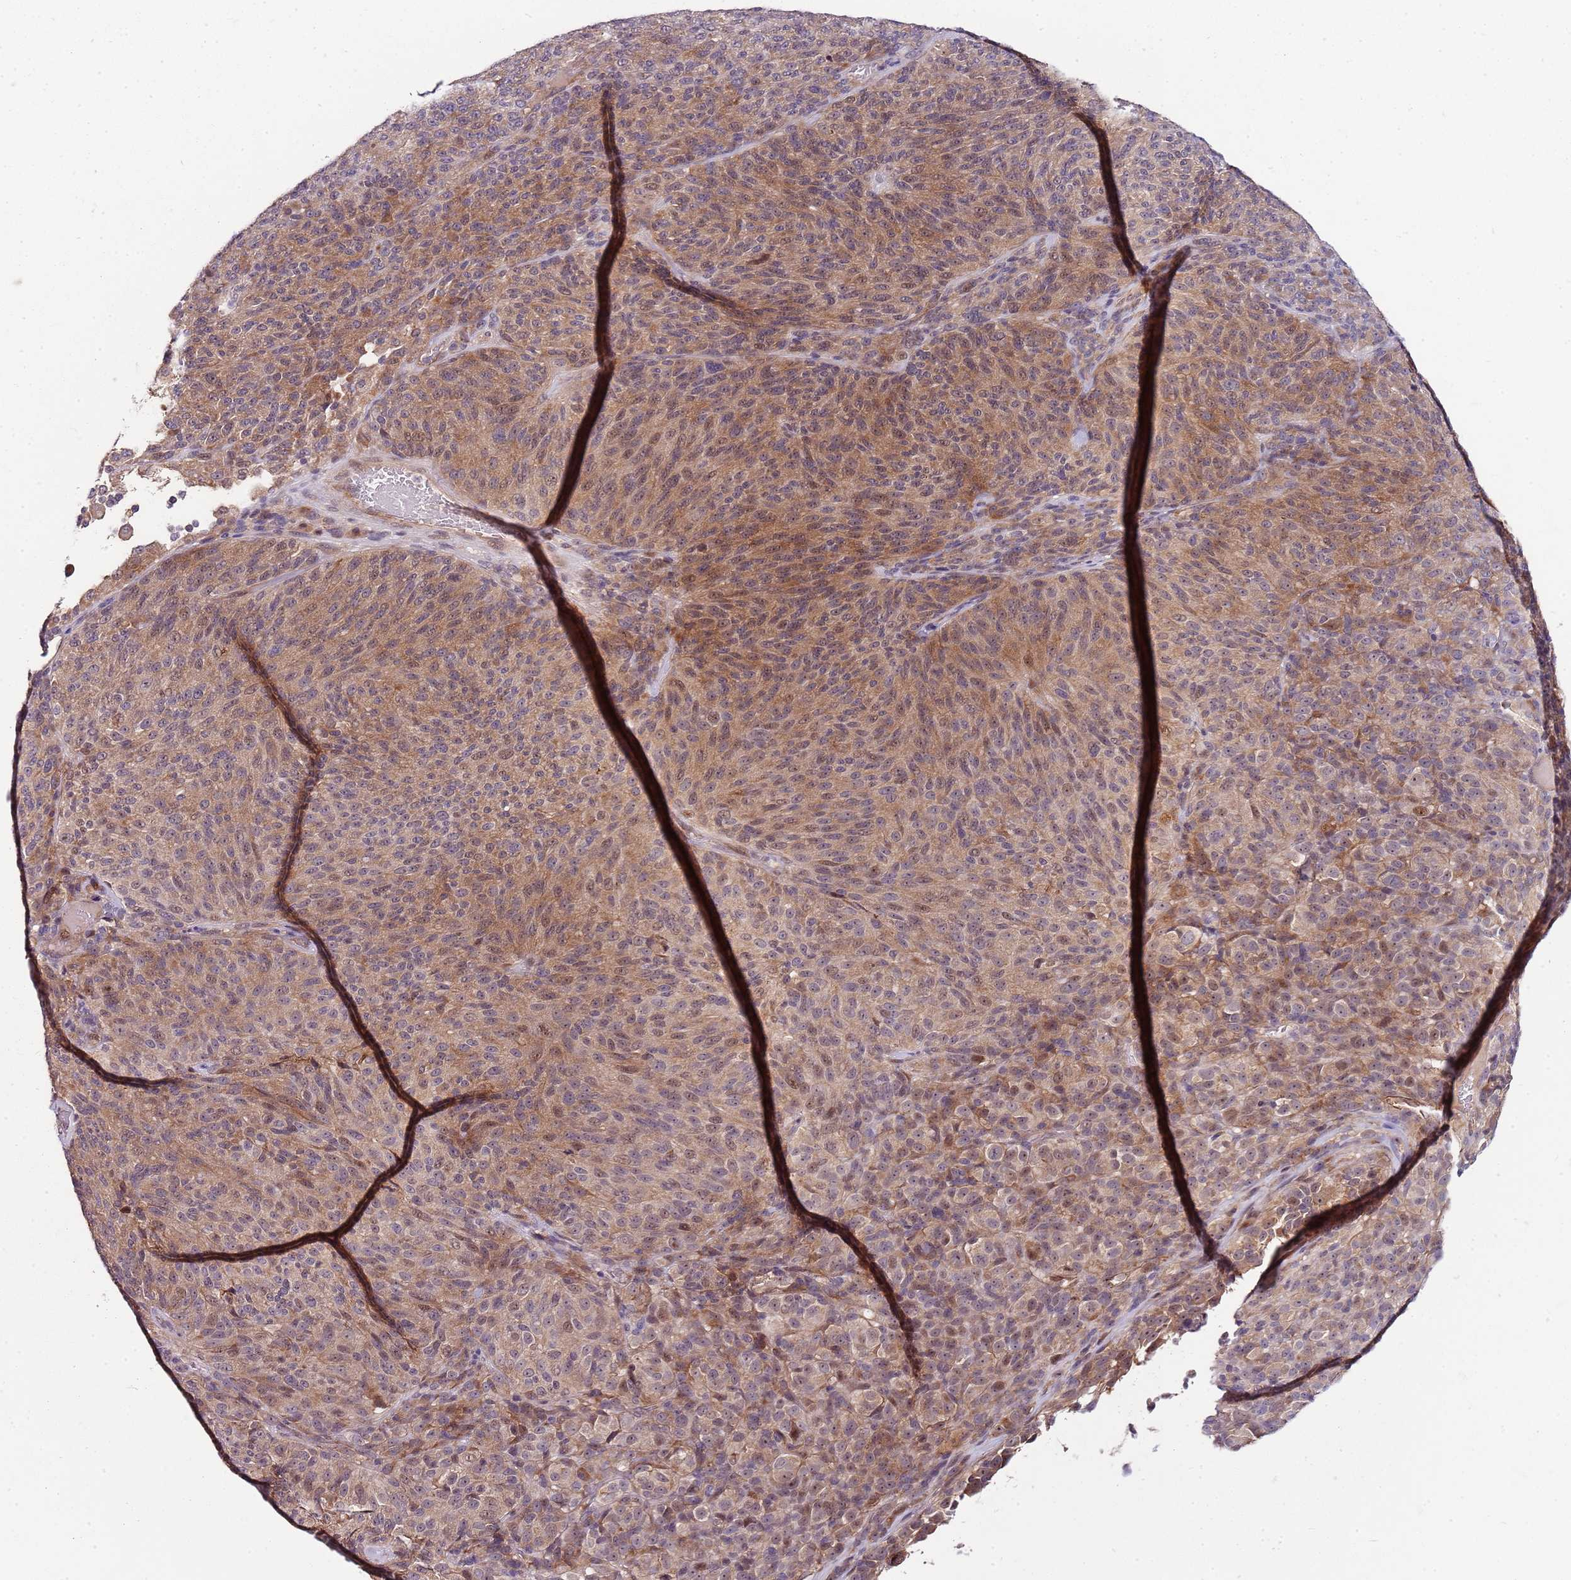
{"staining": {"intensity": "moderate", "quantity": ">75%", "location": "cytoplasmic/membranous,nuclear"}, "tissue": "melanoma", "cell_type": "Tumor cells", "image_type": "cancer", "snomed": [{"axis": "morphology", "description": "Malignant melanoma, Metastatic site"}, {"axis": "topography", "description": "Brain"}], "caption": "The histopathology image demonstrates a brown stain indicating the presence of a protein in the cytoplasmic/membranous and nuclear of tumor cells in melanoma.", "gene": "FBXL22", "patient": {"sex": "female", "age": 56}}